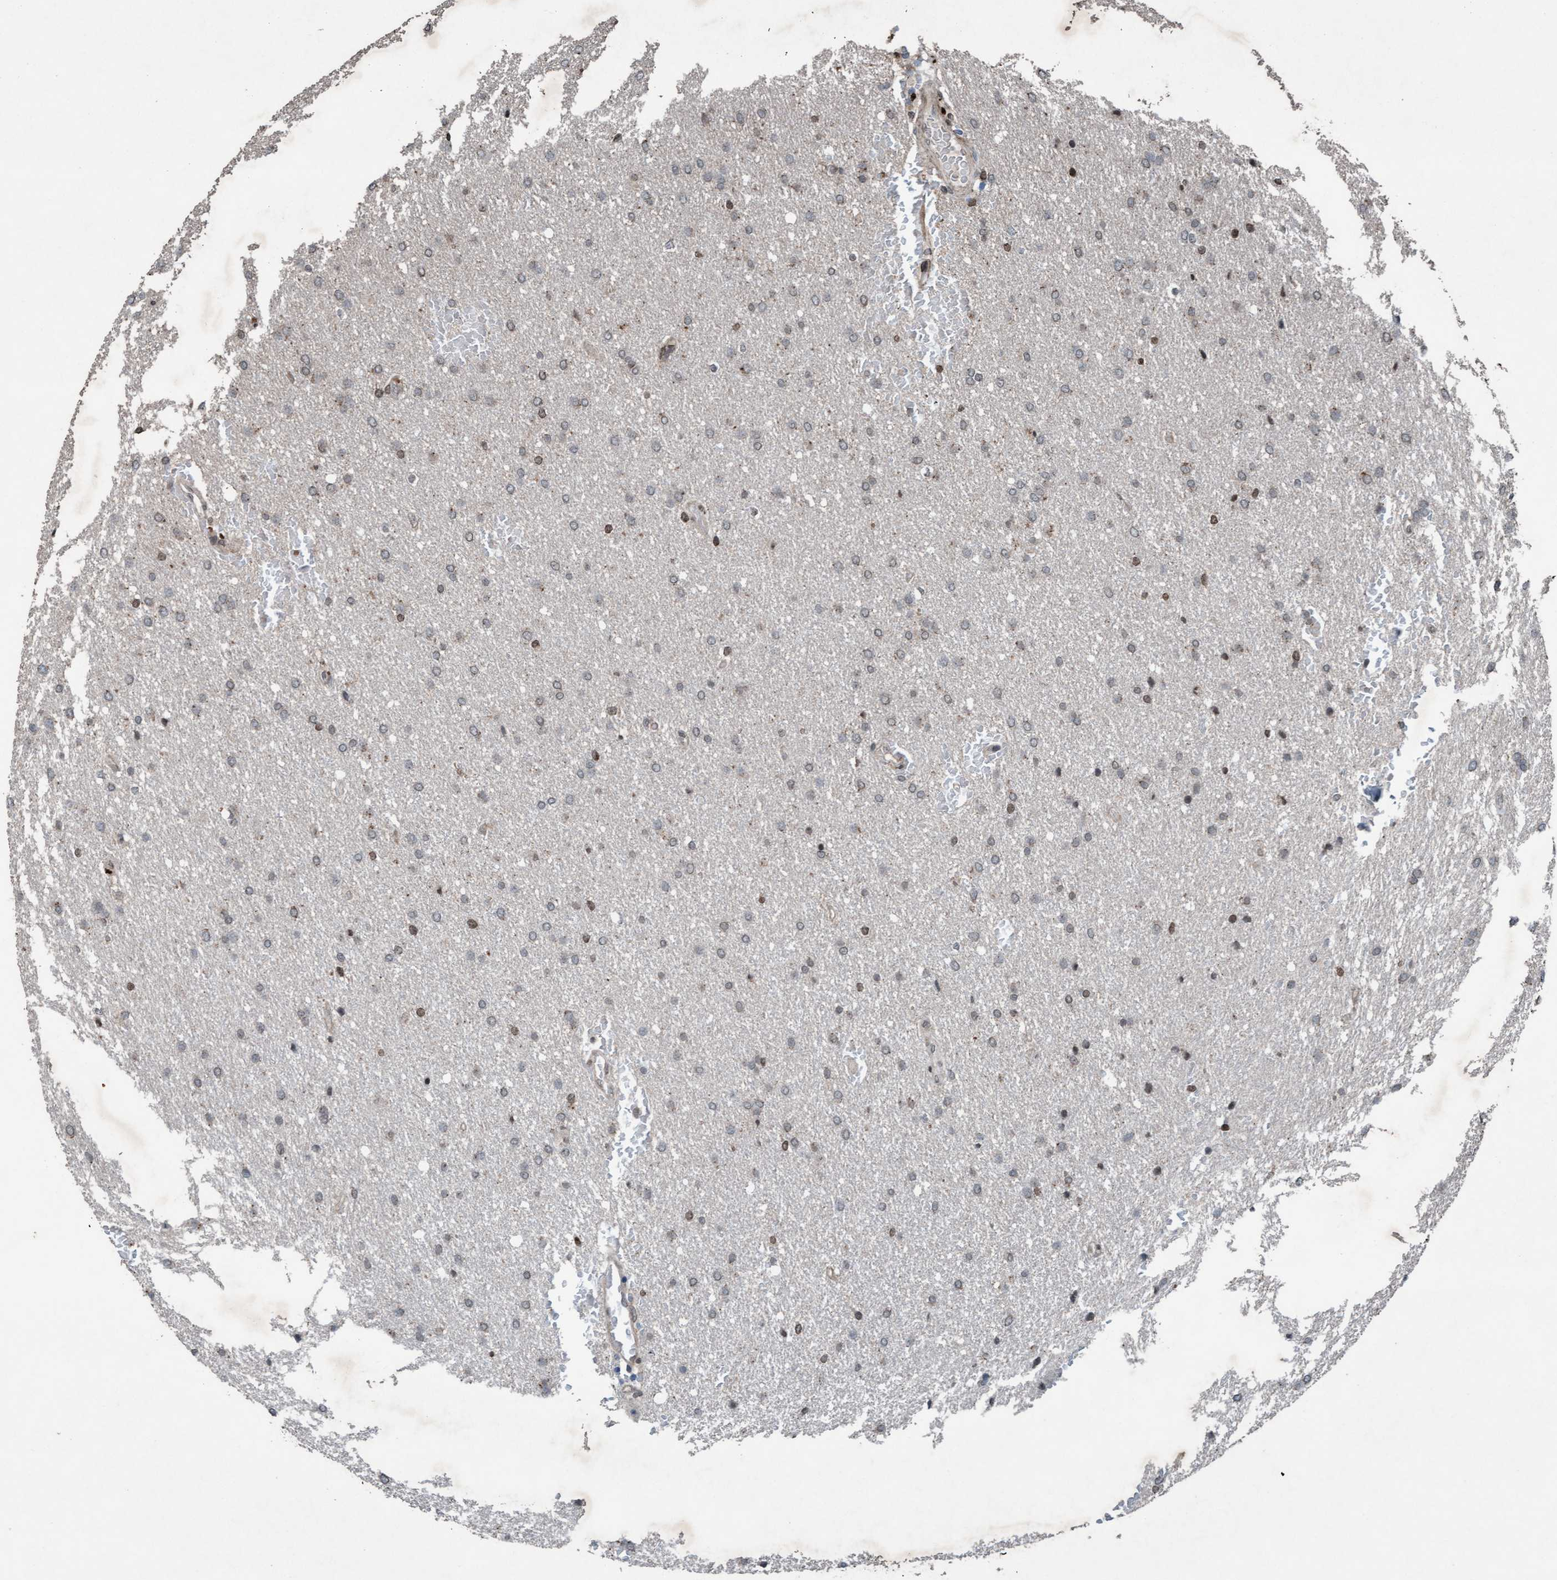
{"staining": {"intensity": "moderate", "quantity": "<25%", "location": "nuclear"}, "tissue": "glioma", "cell_type": "Tumor cells", "image_type": "cancer", "snomed": [{"axis": "morphology", "description": "Glioma, malignant, Low grade"}, {"axis": "topography", "description": "Brain"}], "caption": "DAB (3,3'-diaminobenzidine) immunohistochemical staining of human glioma exhibits moderate nuclear protein expression in about <25% of tumor cells. (IHC, brightfield microscopy, high magnification).", "gene": "PLXNB2", "patient": {"sex": "female", "age": 37}}